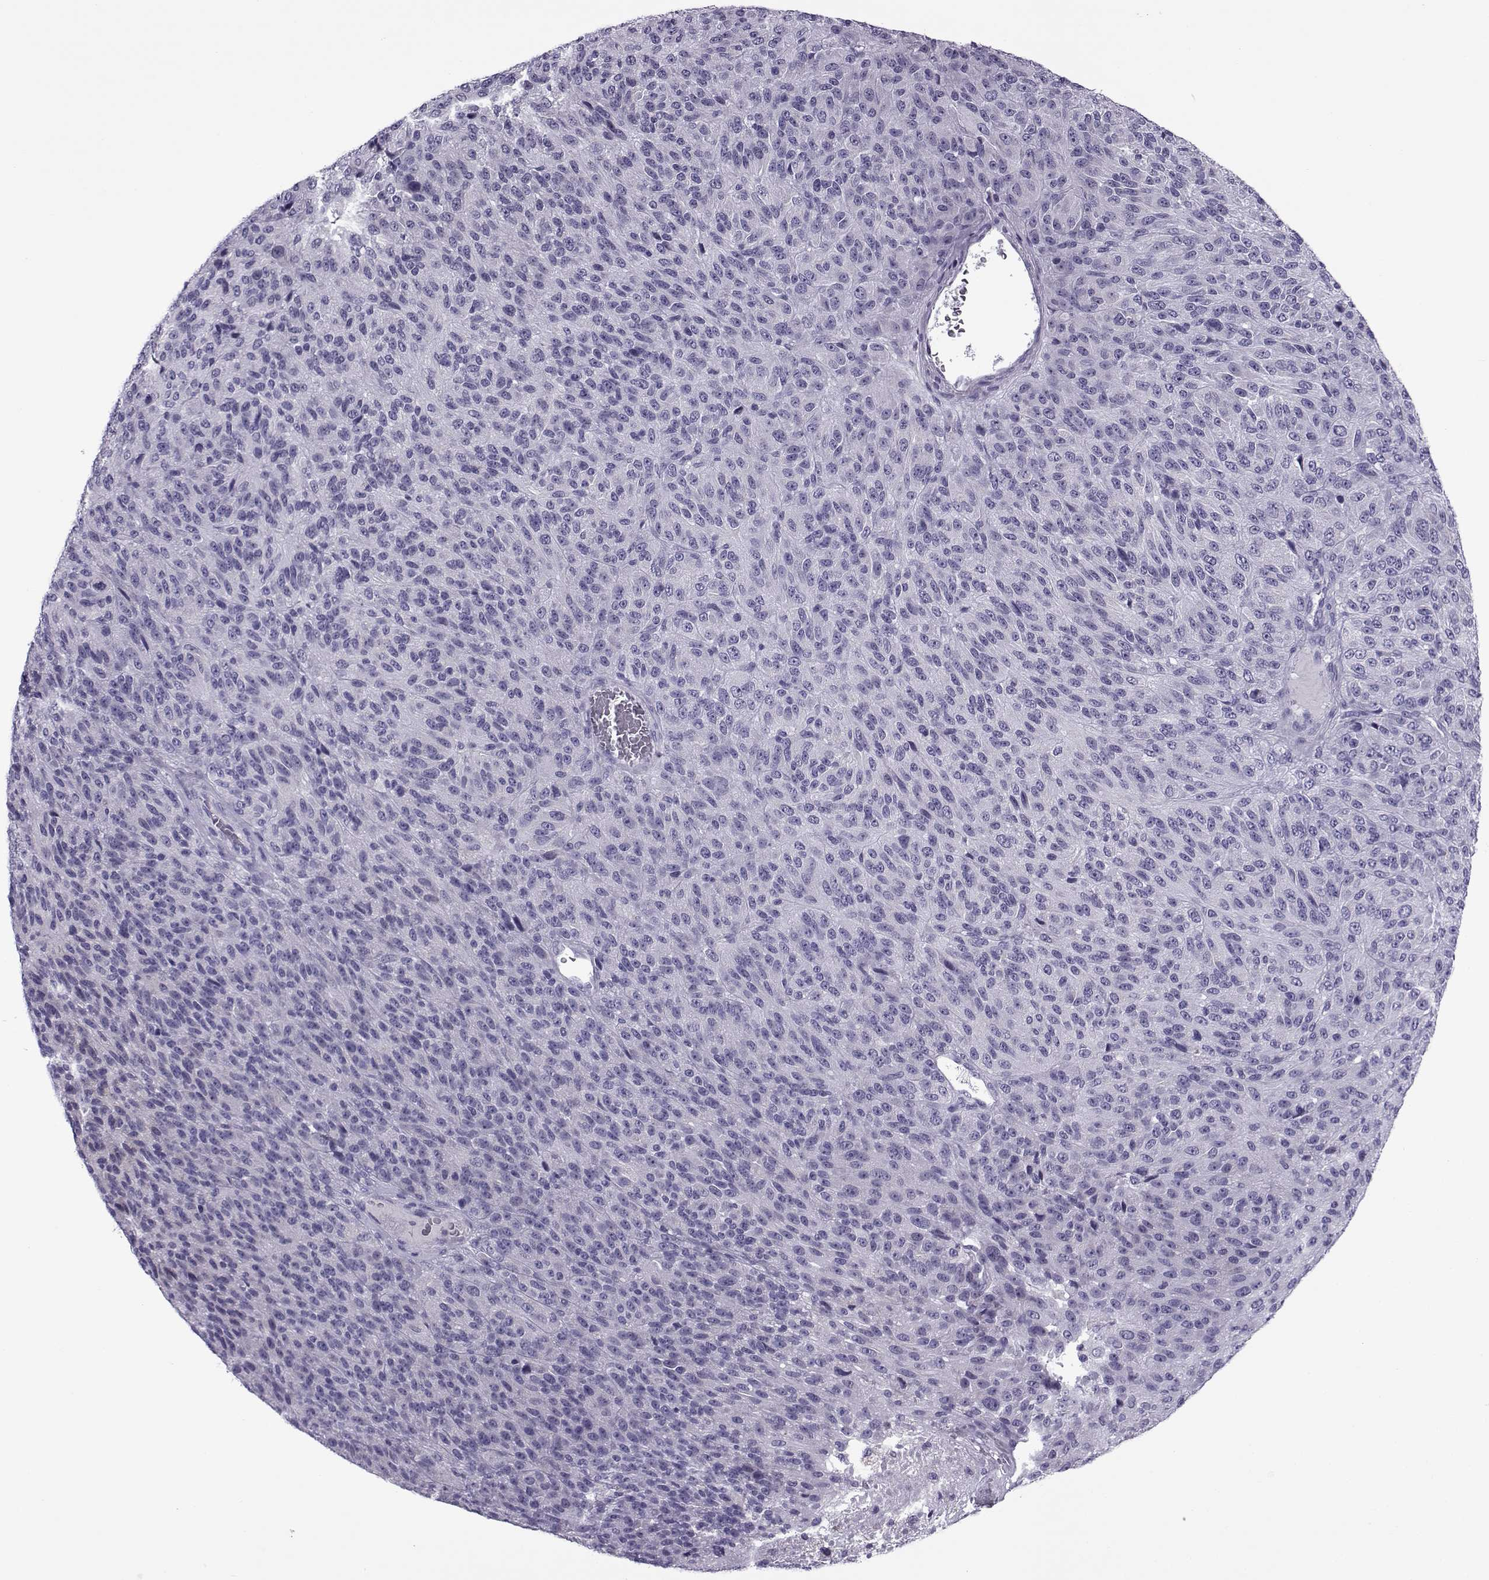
{"staining": {"intensity": "negative", "quantity": "none", "location": "none"}, "tissue": "melanoma", "cell_type": "Tumor cells", "image_type": "cancer", "snomed": [{"axis": "morphology", "description": "Malignant melanoma, Metastatic site"}, {"axis": "topography", "description": "Brain"}], "caption": "This is an IHC image of malignant melanoma (metastatic site). There is no expression in tumor cells.", "gene": "OIP5", "patient": {"sex": "female", "age": 56}}